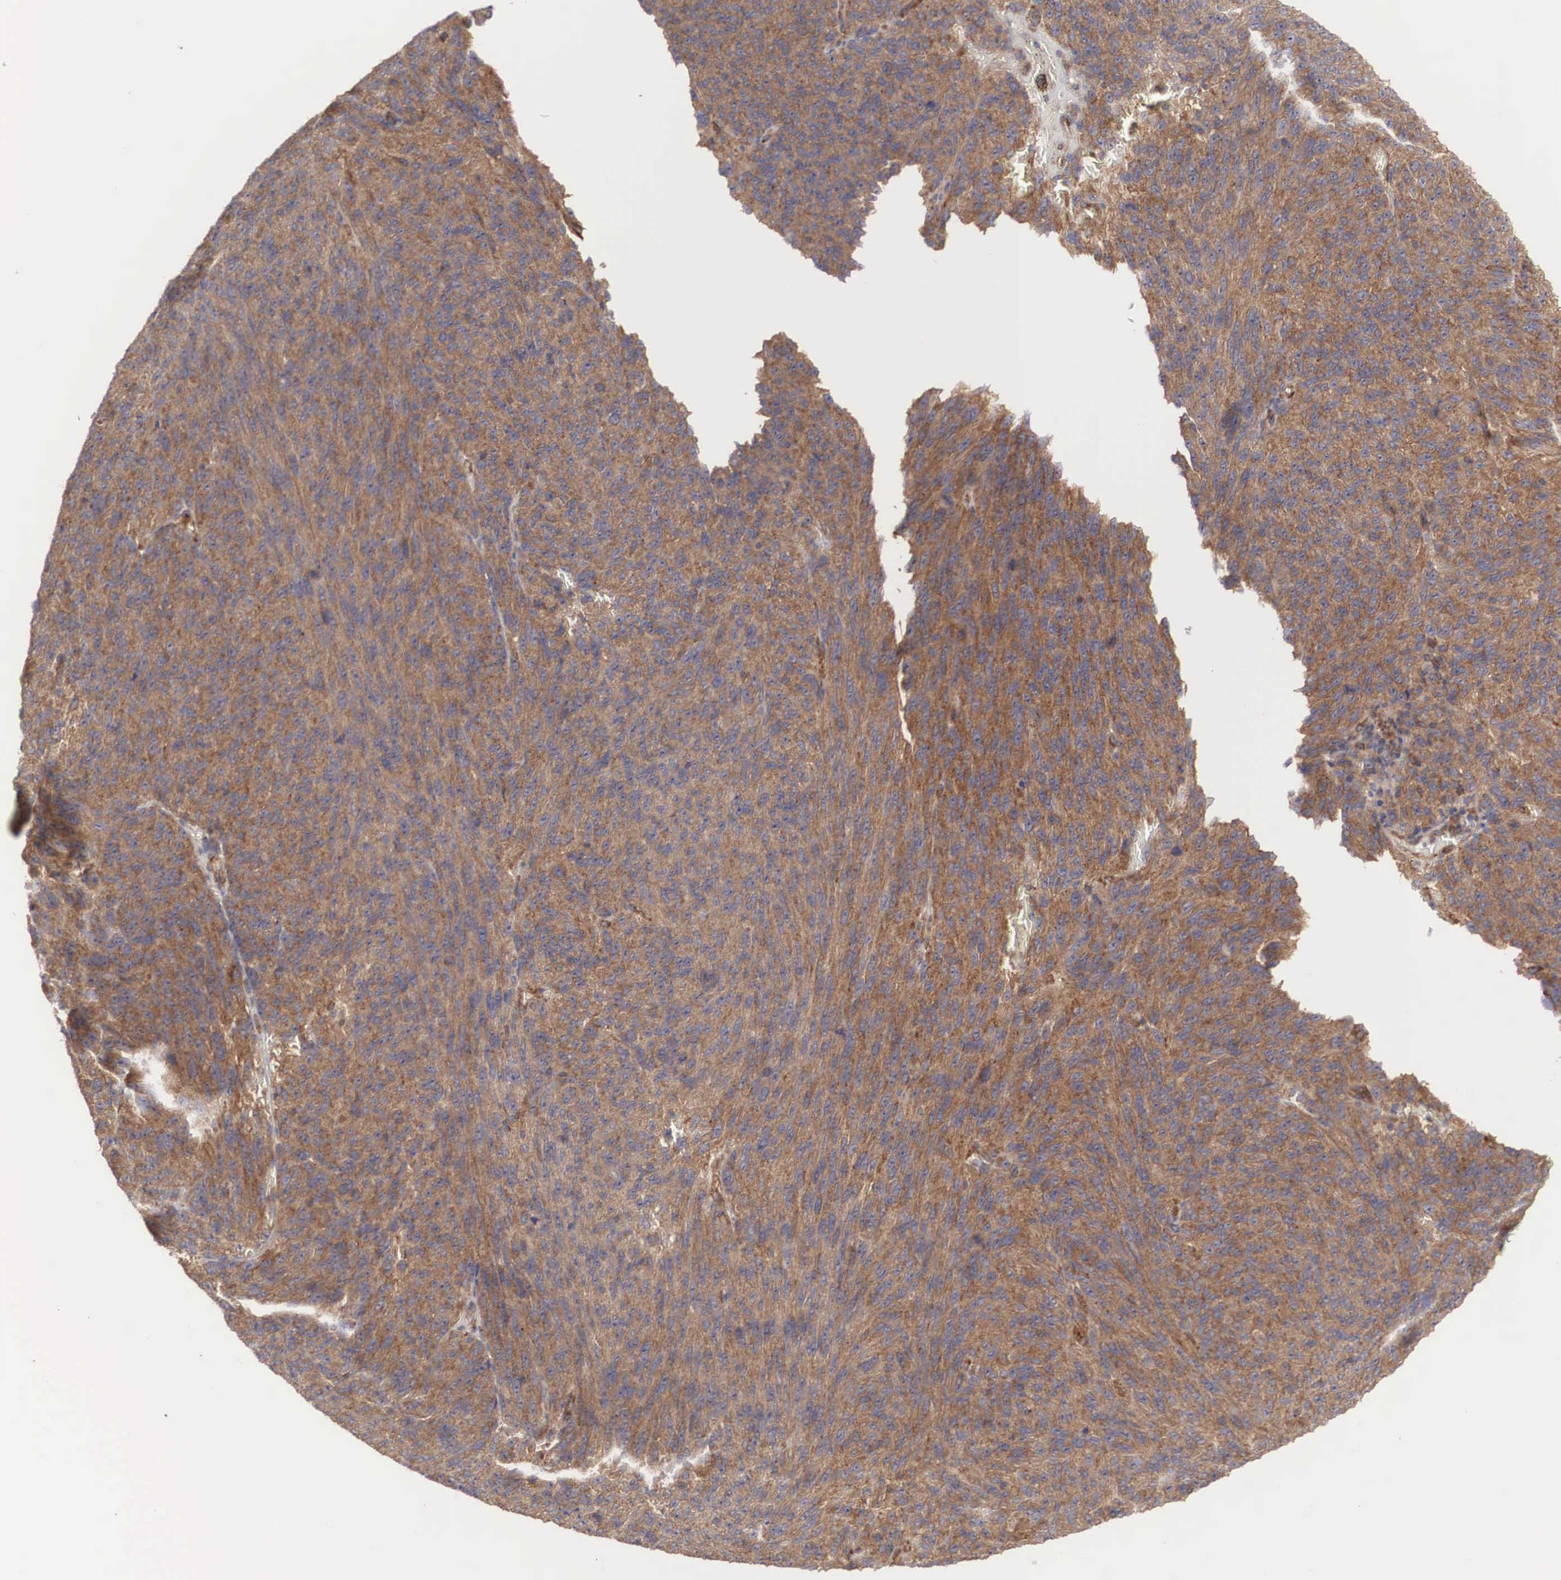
{"staining": {"intensity": "strong", "quantity": ">75%", "location": "cytoplasmic/membranous"}, "tissue": "melanoma", "cell_type": "Tumor cells", "image_type": "cancer", "snomed": [{"axis": "morphology", "description": "Malignant melanoma, NOS"}, {"axis": "topography", "description": "Skin"}], "caption": "Immunohistochemical staining of malignant melanoma shows strong cytoplasmic/membranous protein positivity in about >75% of tumor cells. The protein of interest is stained brown, and the nuclei are stained in blue (DAB (3,3'-diaminobenzidine) IHC with brightfield microscopy, high magnification).", "gene": "ARMCX4", "patient": {"sex": "male", "age": 76}}